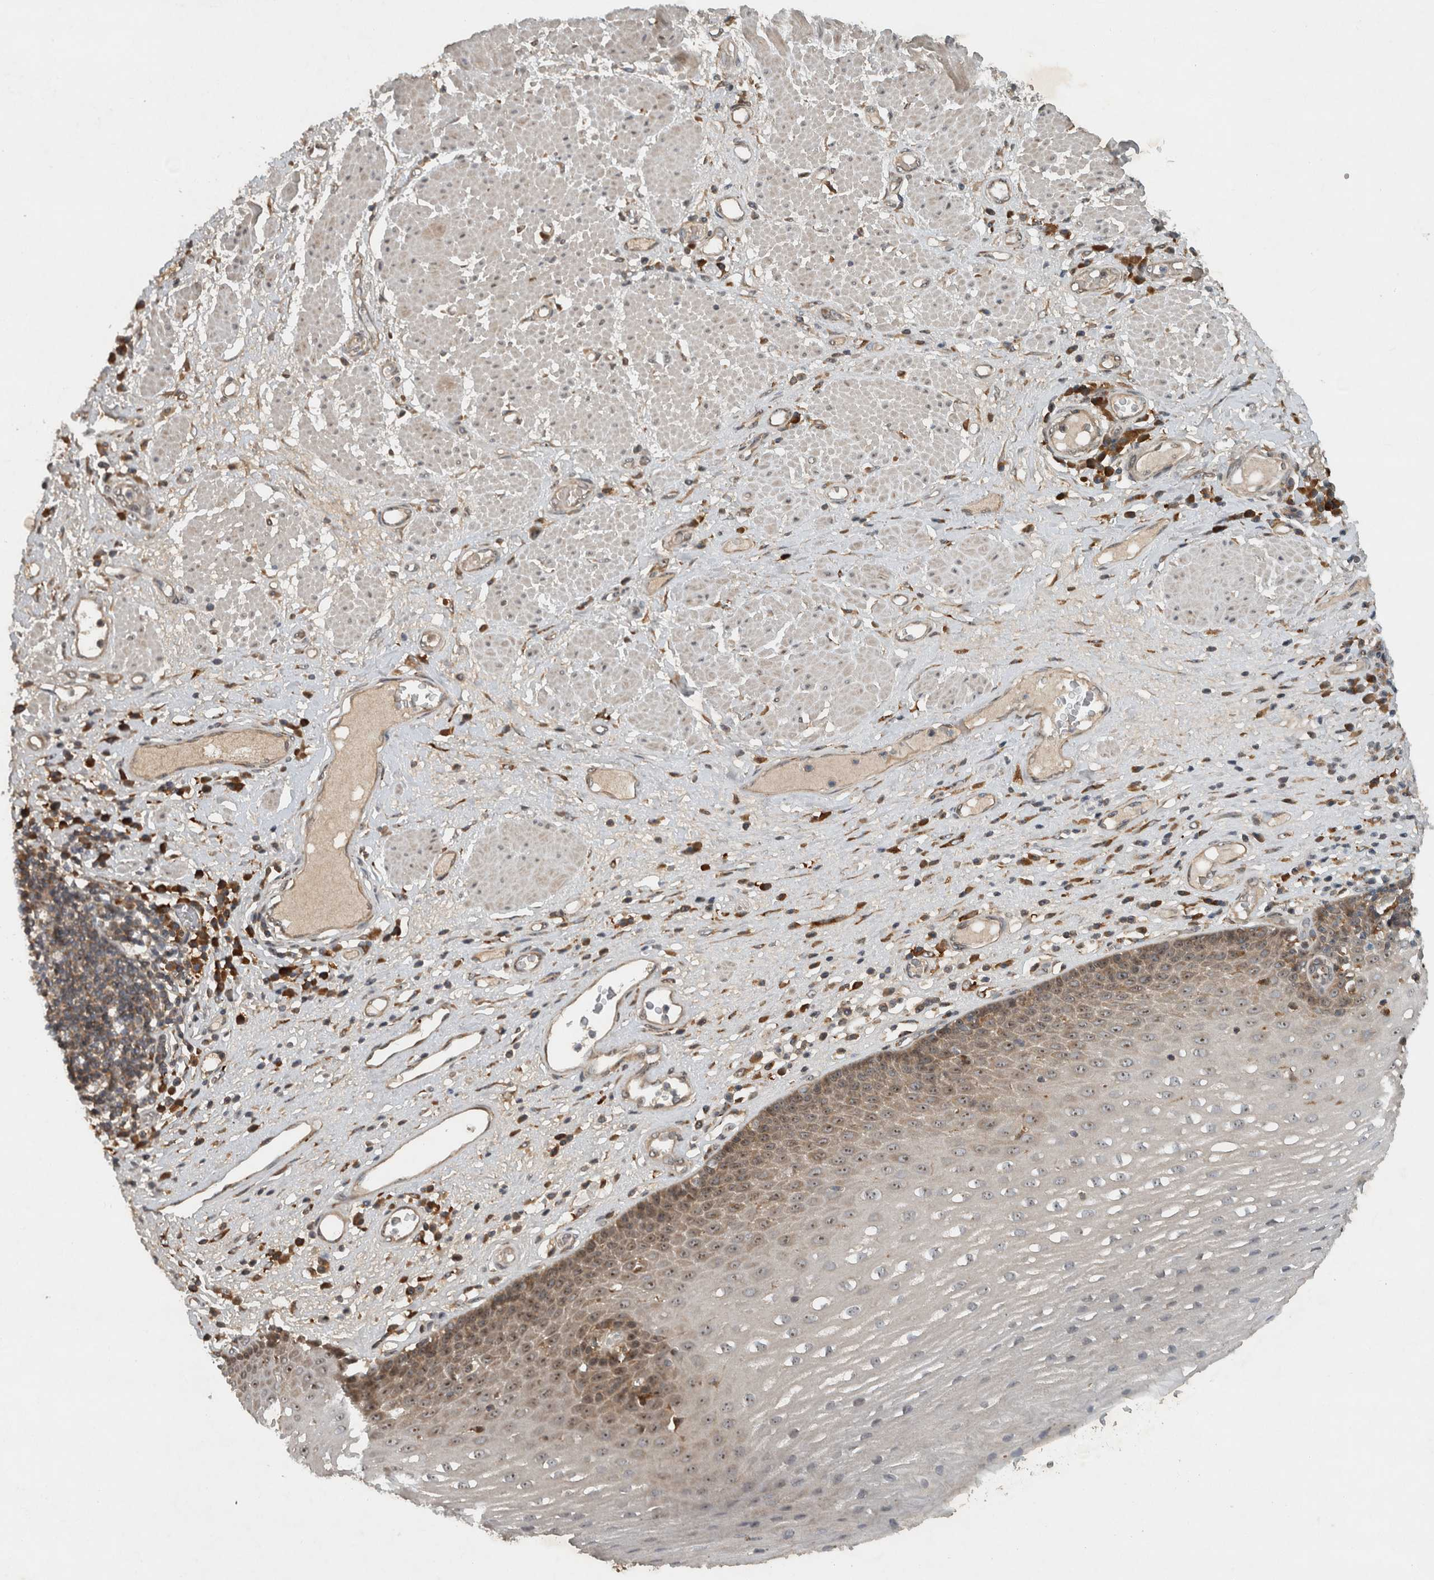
{"staining": {"intensity": "weak", "quantity": "25%-75%", "location": "cytoplasmic/membranous,nuclear"}, "tissue": "esophagus", "cell_type": "Squamous epithelial cells", "image_type": "normal", "snomed": [{"axis": "morphology", "description": "Normal tissue, NOS"}, {"axis": "morphology", "description": "Adenocarcinoma, NOS"}, {"axis": "topography", "description": "Esophagus"}], "caption": "IHC of benign human esophagus demonstrates low levels of weak cytoplasmic/membranous,nuclear staining in about 25%-75% of squamous epithelial cells. (DAB = brown stain, brightfield microscopy at high magnification).", "gene": "GPR137B", "patient": {"sex": "male", "age": 62}}